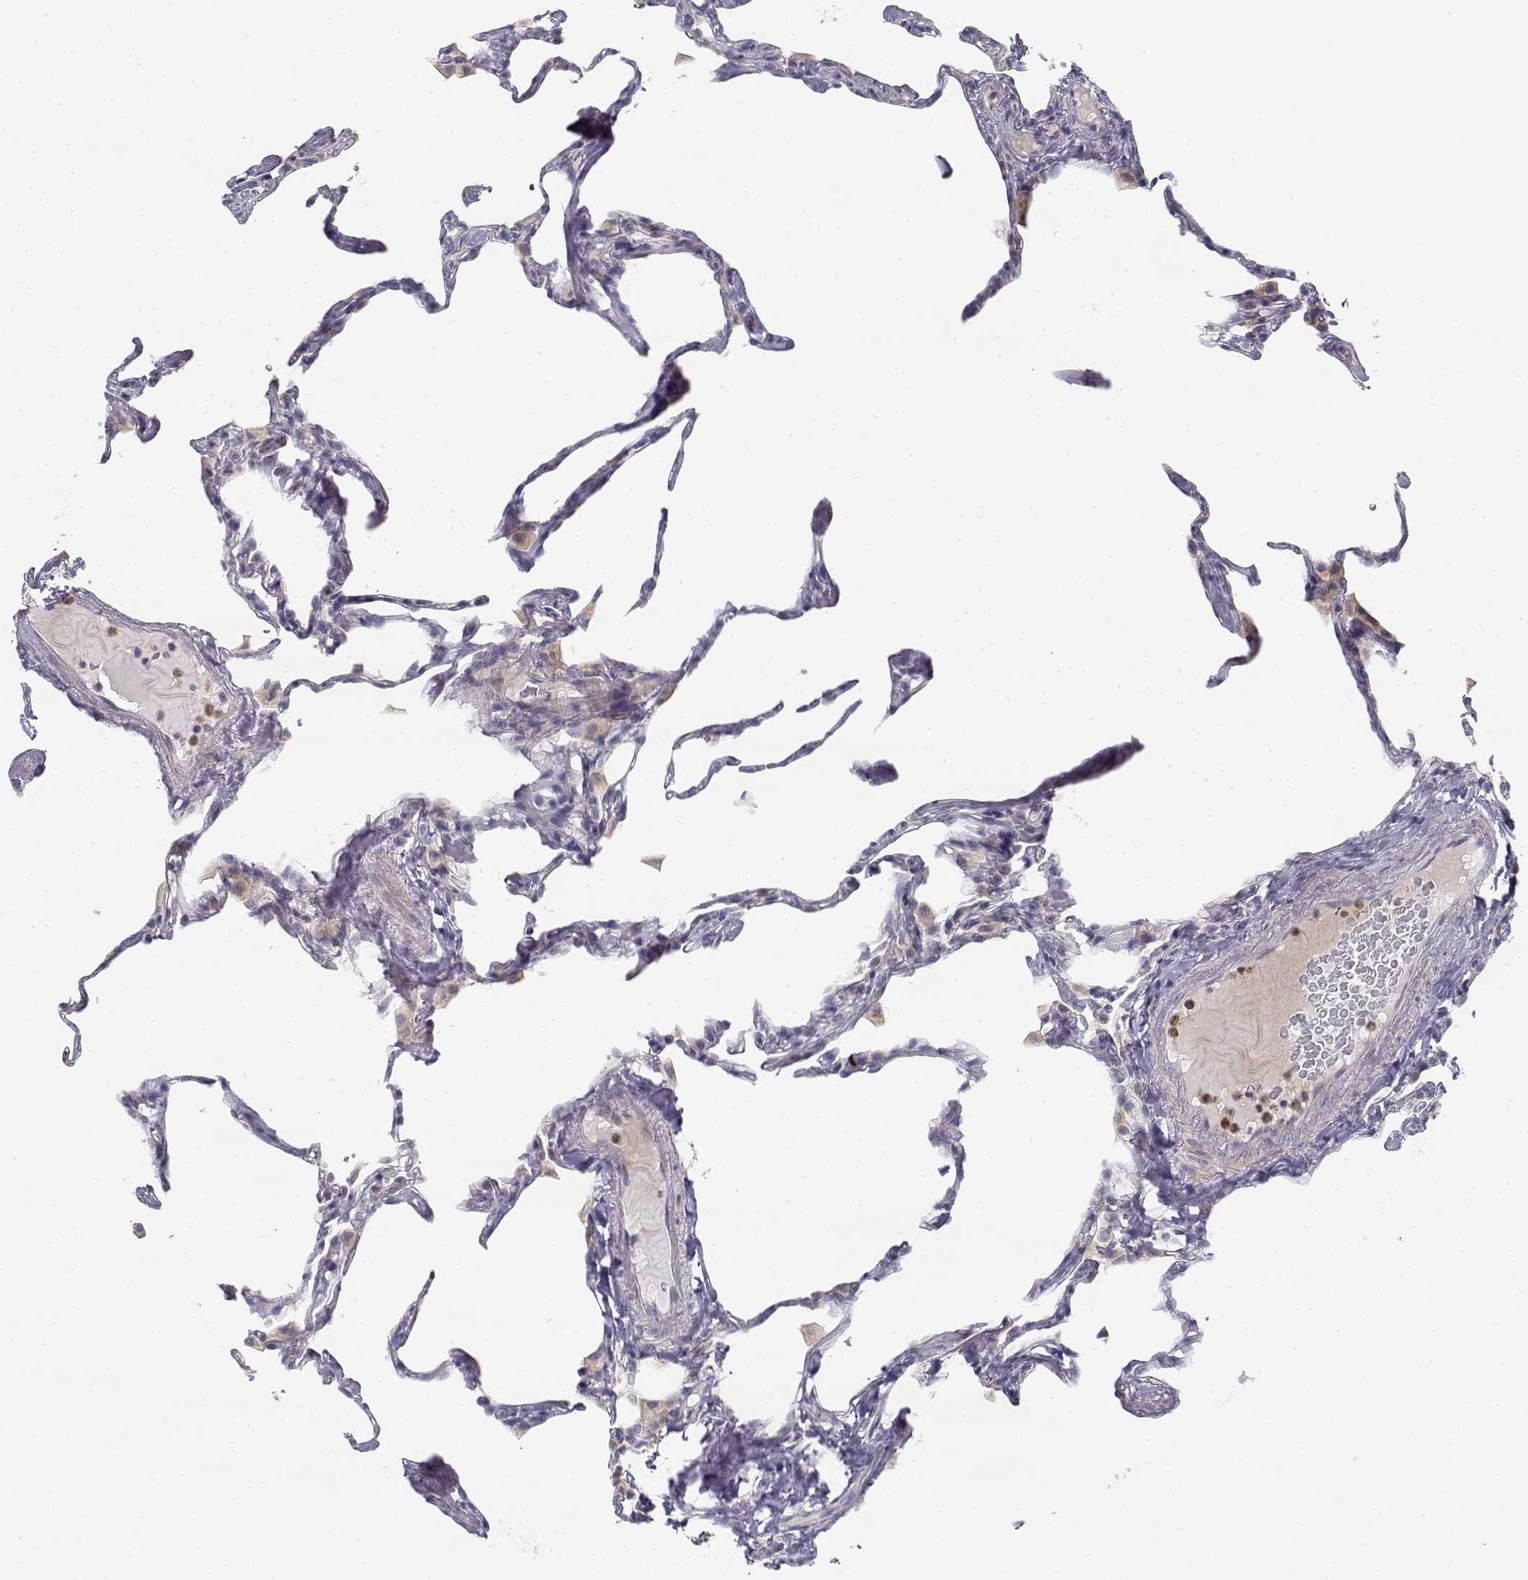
{"staining": {"intensity": "negative", "quantity": "none", "location": "none"}, "tissue": "lung", "cell_type": "Alveolar cells", "image_type": "normal", "snomed": [{"axis": "morphology", "description": "Normal tissue, NOS"}, {"axis": "topography", "description": "Lung"}], "caption": "IHC micrograph of benign lung: lung stained with DAB demonstrates no significant protein positivity in alveolar cells.", "gene": "GLIPR1L2", "patient": {"sex": "male", "age": 65}}